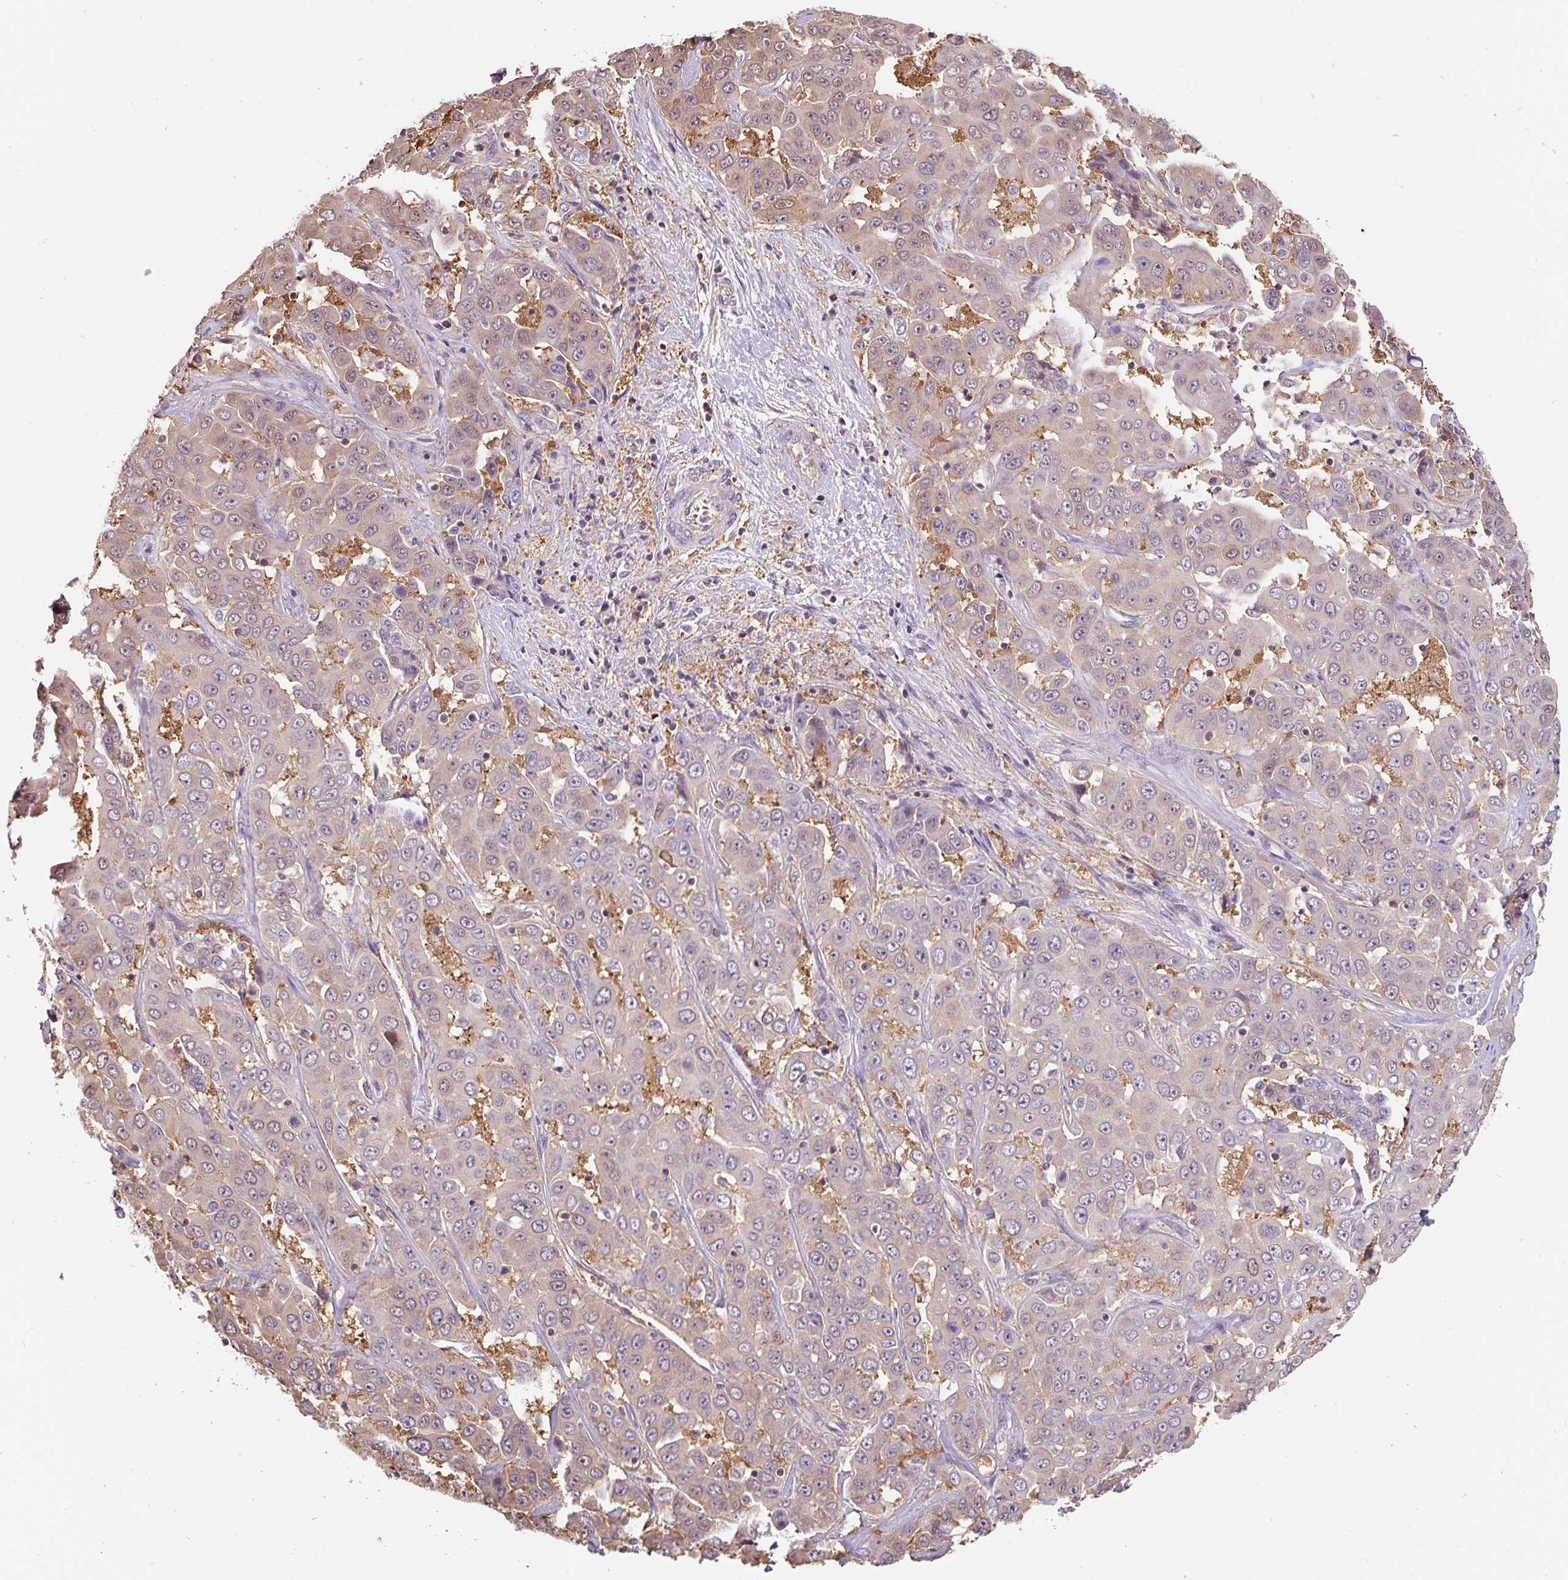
{"staining": {"intensity": "weak", "quantity": "<25%", "location": "cytoplasmic/membranous"}, "tissue": "liver cancer", "cell_type": "Tumor cells", "image_type": "cancer", "snomed": [{"axis": "morphology", "description": "Cholangiocarcinoma"}, {"axis": "topography", "description": "Liver"}], "caption": "The immunohistochemistry (IHC) micrograph has no significant positivity in tumor cells of liver cancer tissue.", "gene": "ST13", "patient": {"sex": "female", "age": 52}}